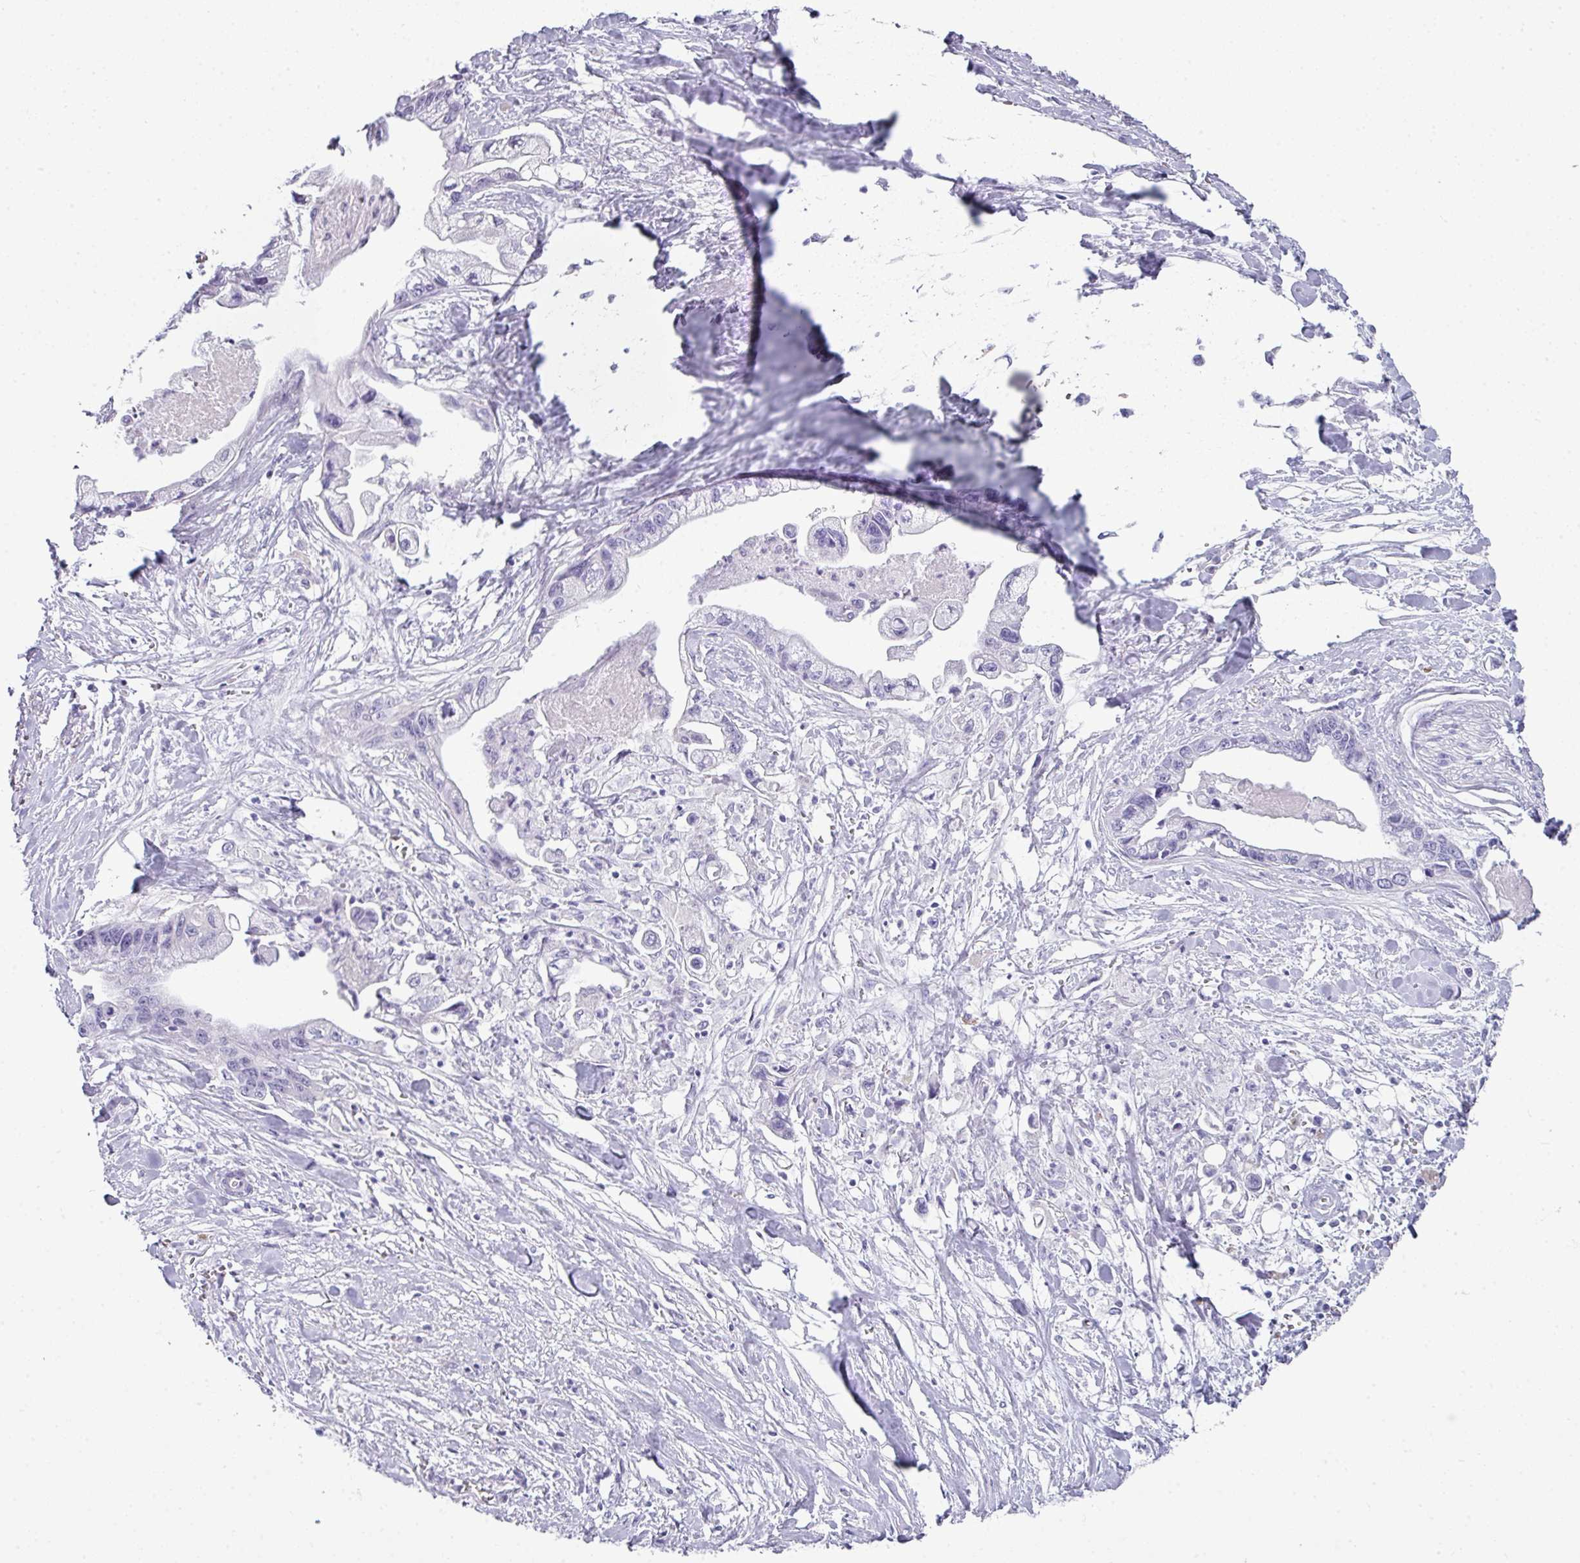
{"staining": {"intensity": "negative", "quantity": "none", "location": "none"}, "tissue": "pancreatic cancer", "cell_type": "Tumor cells", "image_type": "cancer", "snomed": [{"axis": "morphology", "description": "Adenocarcinoma, NOS"}, {"axis": "topography", "description": "Pancreas"}], "caption": "Adenocarcinoma (pancreatic) was stained to show a protein in brown. There is no significant staining in tumor cells. (Brightfield microscopy of DAB (3,3'-diaminobenzidine) immunohistochemistry (IHC) at high magnification).", "gene": "ABCC5", "patient": {"sex": "male", "age": 61}}